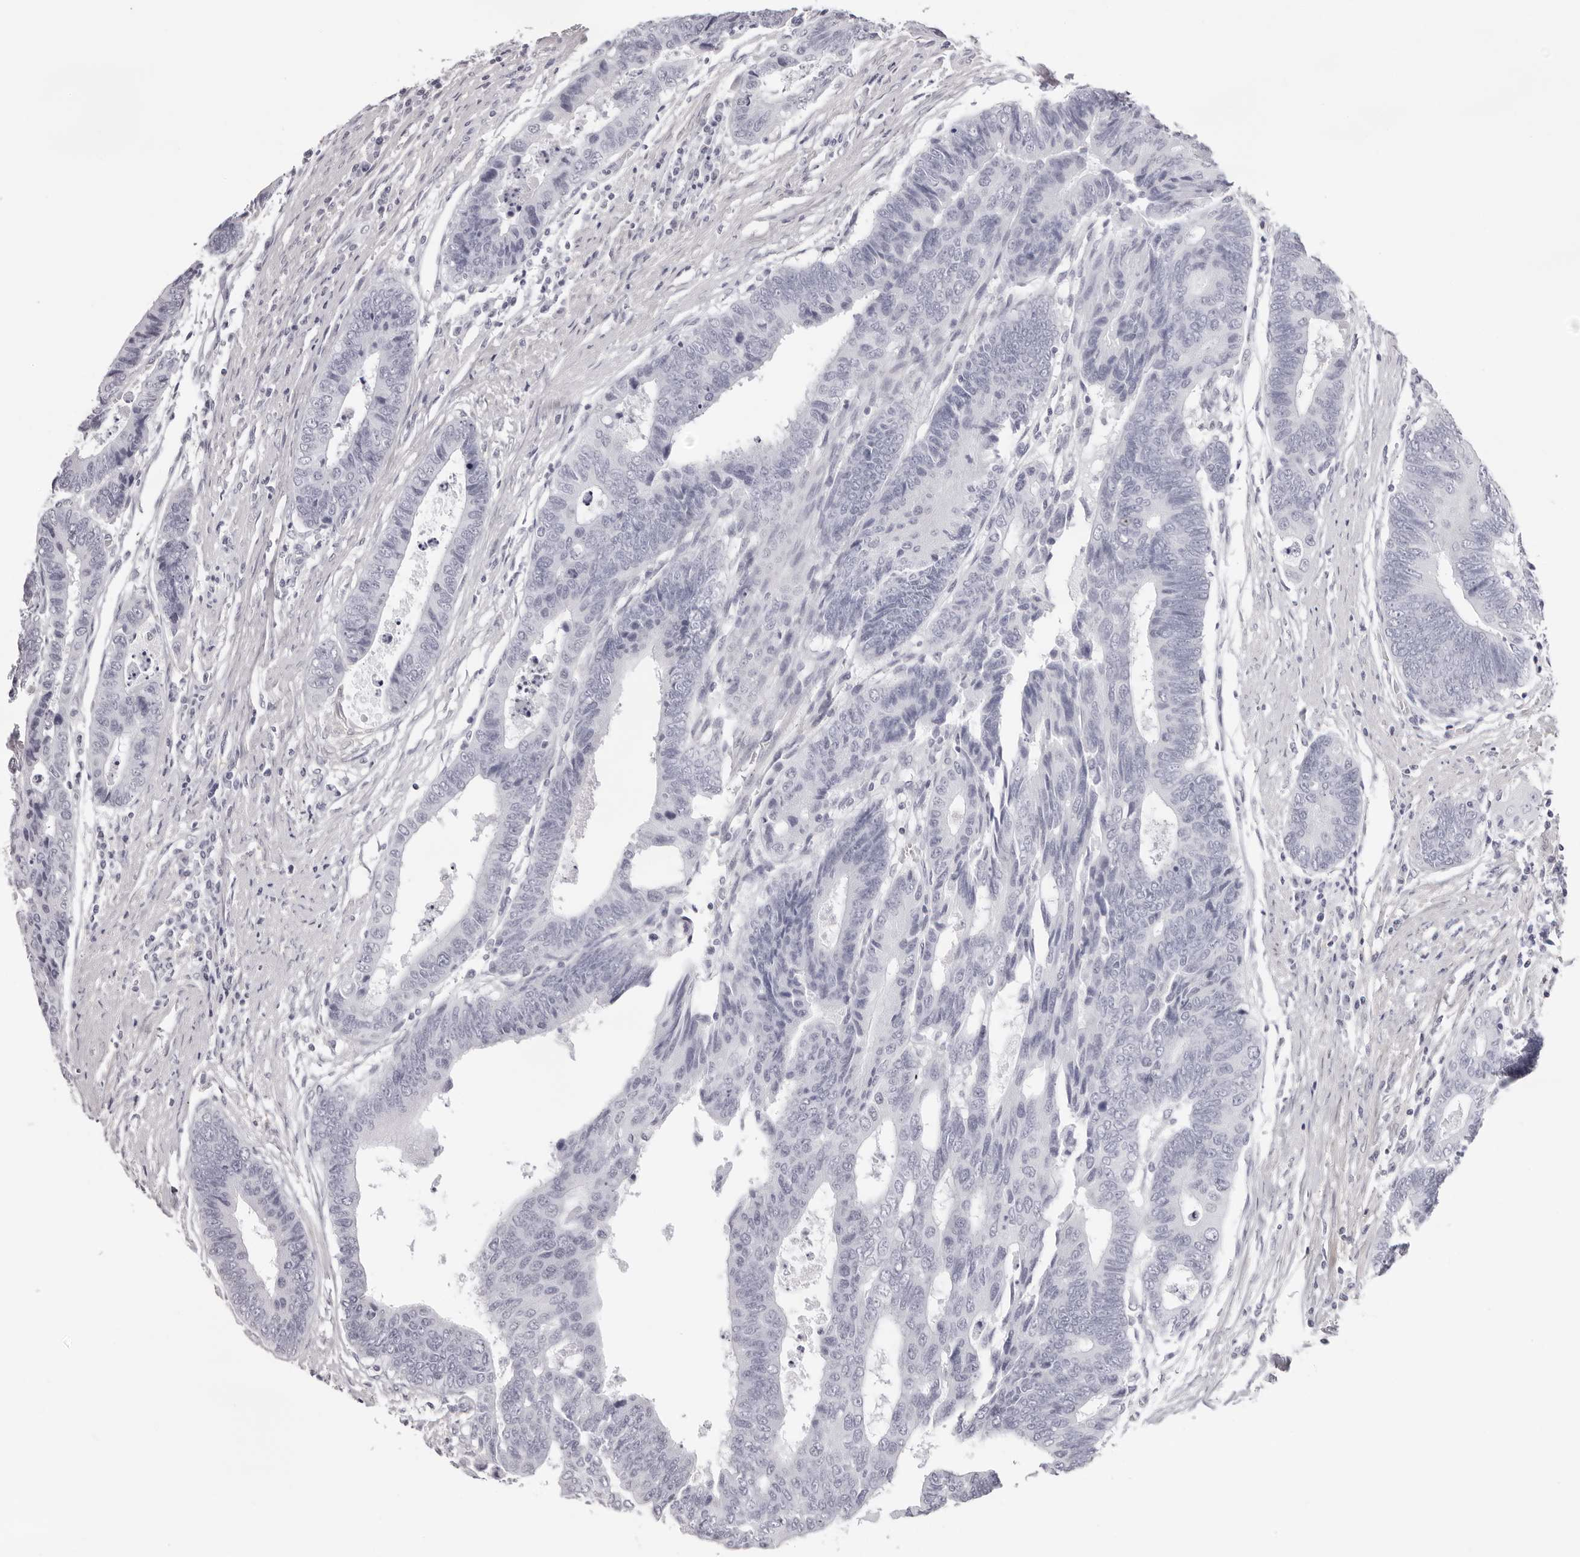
{"staining": {"intensity": "negative", "quantity": "none", "location": "none"}, "tissue": "colorectal cancer", "cell_type": "Tumor cells", "image_type": "cancer", "snomed": [{"axis": "morphology", "description": "Adenocarcinoma, NOS"}, {"axis": "topography", "description": "Rectum"}], "caption": "An immunohistochemistry image of colorectal adenocarcinoma is shown. There is no staining in tumor cells of colorectal adenocarcinoma.", "gene": "INSL3", "patient": {"sex": "male", "age": 84}}